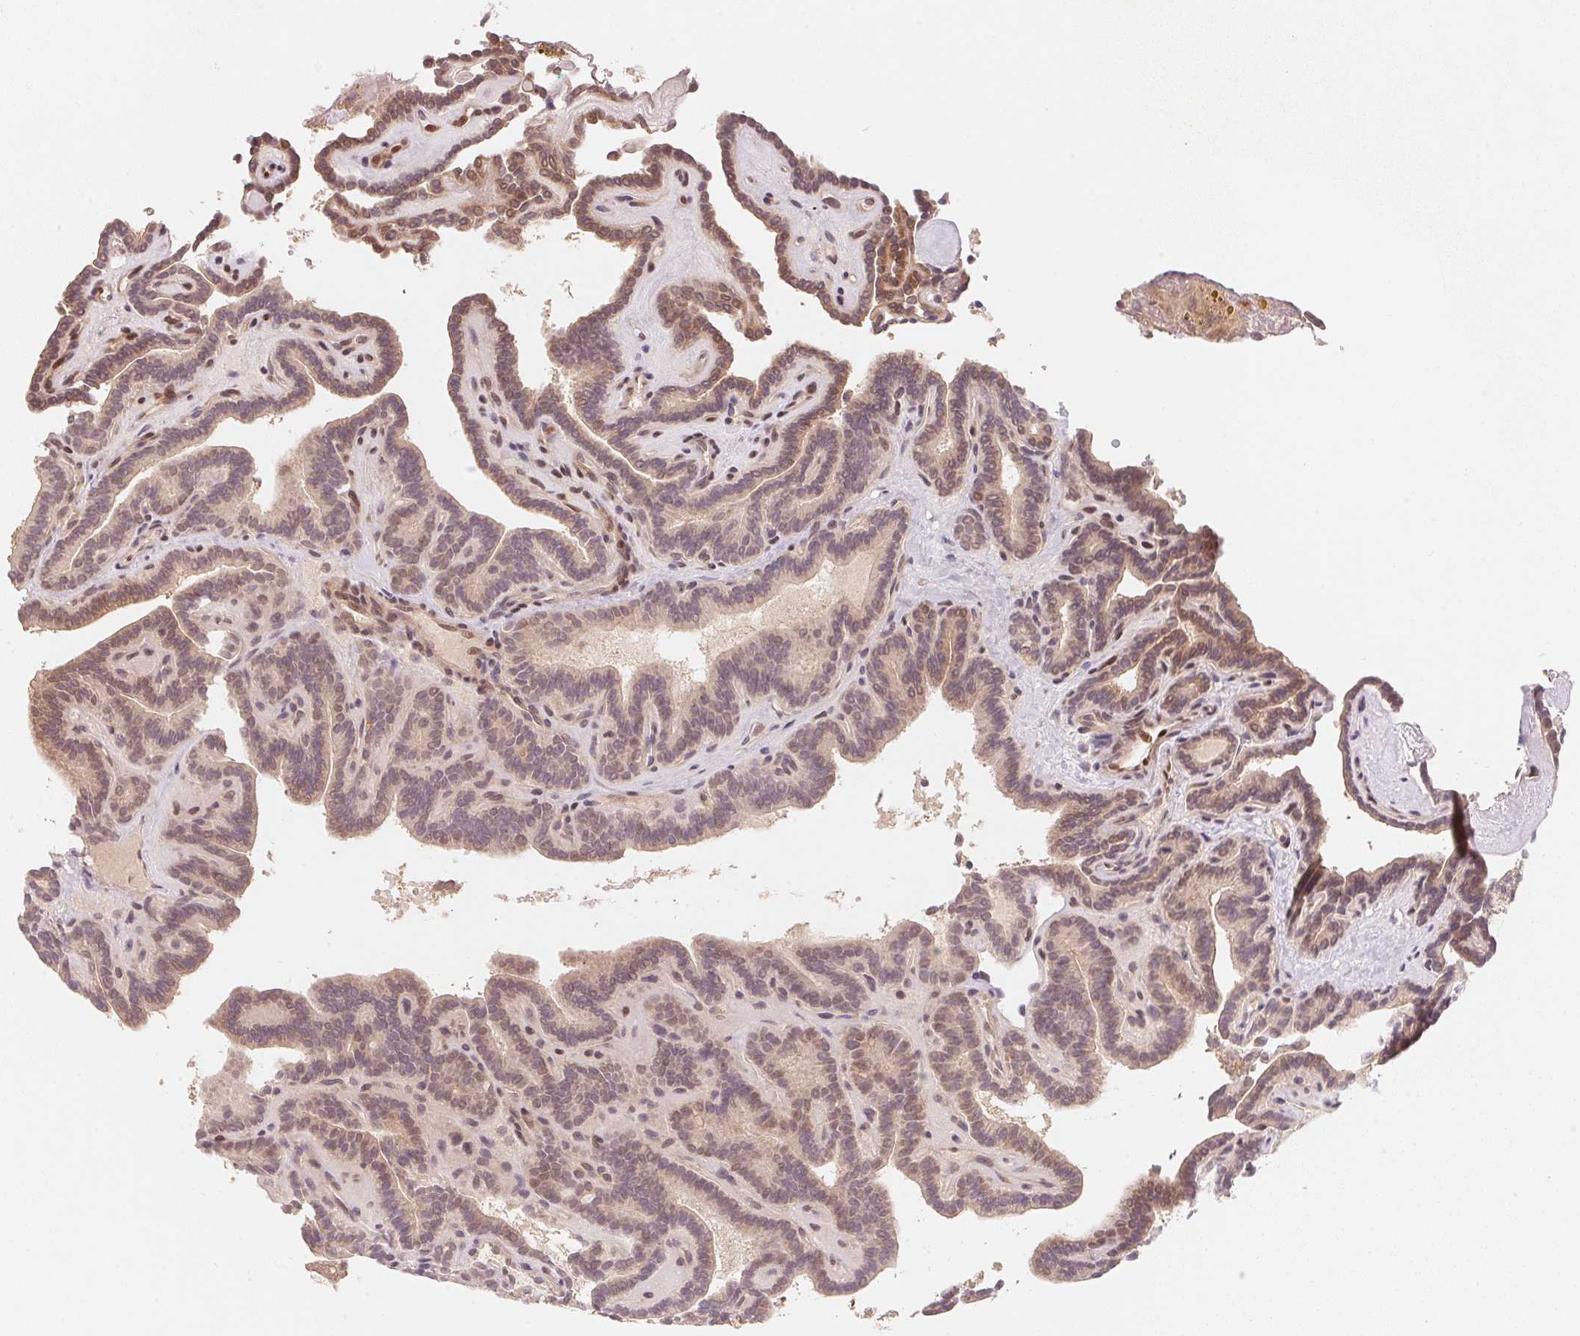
{"staining": {"intensity": "weak", "quantity": ">75%", "location": "cytoplasmic/membranous,nuclear"}, "tissue": "thyroid cancer", "cell_type": "Tumor cells", "image_type": "cancer", "snomed": [{"axis": "morphology", "description": "Papillary adenocarcinoma, NOS"}, {"axis": "topography", "description": "Thyroid gland"}], "caption": "Weak cytoplasmic/membranous and nuclear expression for a protein is appreciated in approximately >75% of tumor cells of thyroid papillary adenocarcinoma using immunohistochemistry (IHC).", "gene": "CCDC102B", "patient": {"sex": "female", "age": 21}}